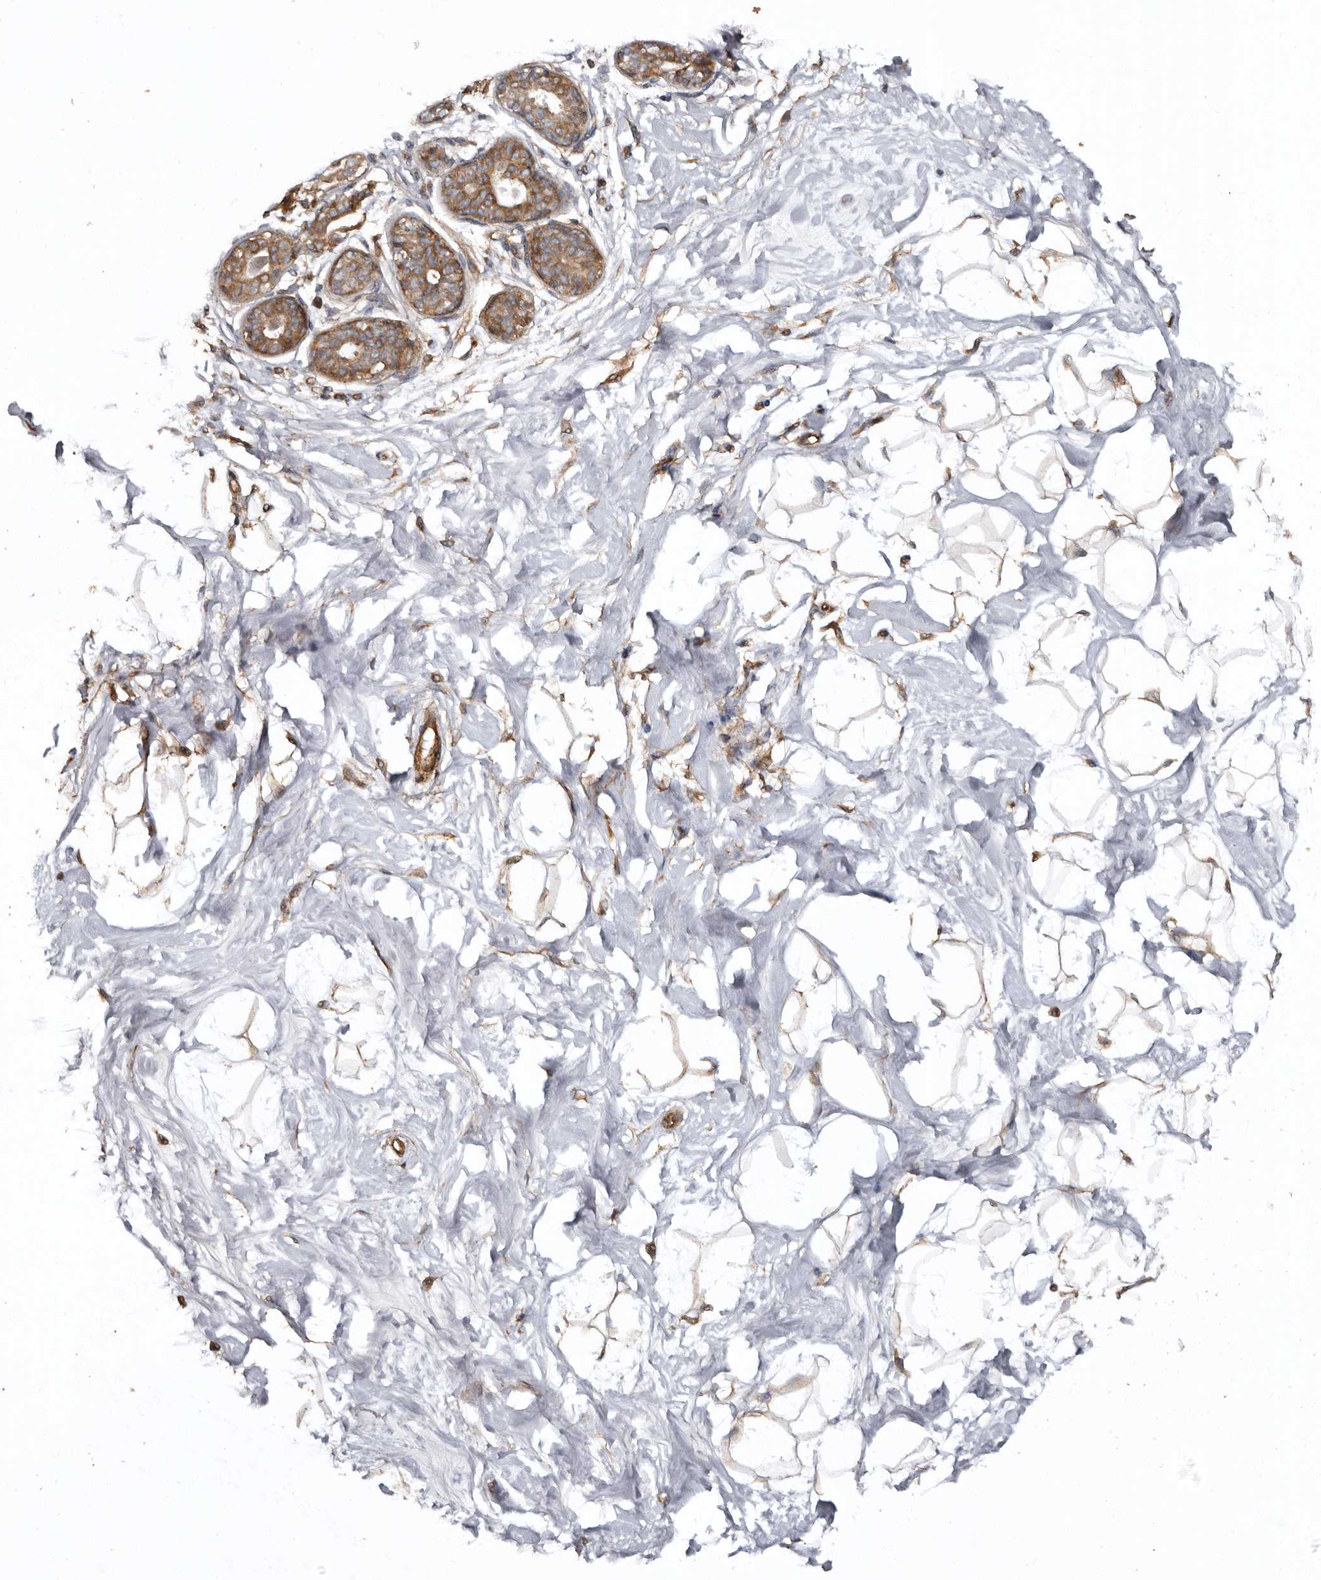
{"staining": {"intensity": "moderate", "quantity": ">75%", "location": "cytoplasmic/membranous"}, "tissue": "breast", "cell_type": "Adipocytes", "image_type": "normal", "snomed": [{"axis": "morphology", "description": "Normal tissue, NOS"}, {"axis": "topography", "description": "Breast"}], "caption": "A brown stain highlights moderate cytoplasmic/membranous staining of a protein in adipocytes of benign human breast. (IHC, brightfield microscopy, high magnification).", "gene": "EXOC3L1", "patient": {"sex": "female", "age": 45}}